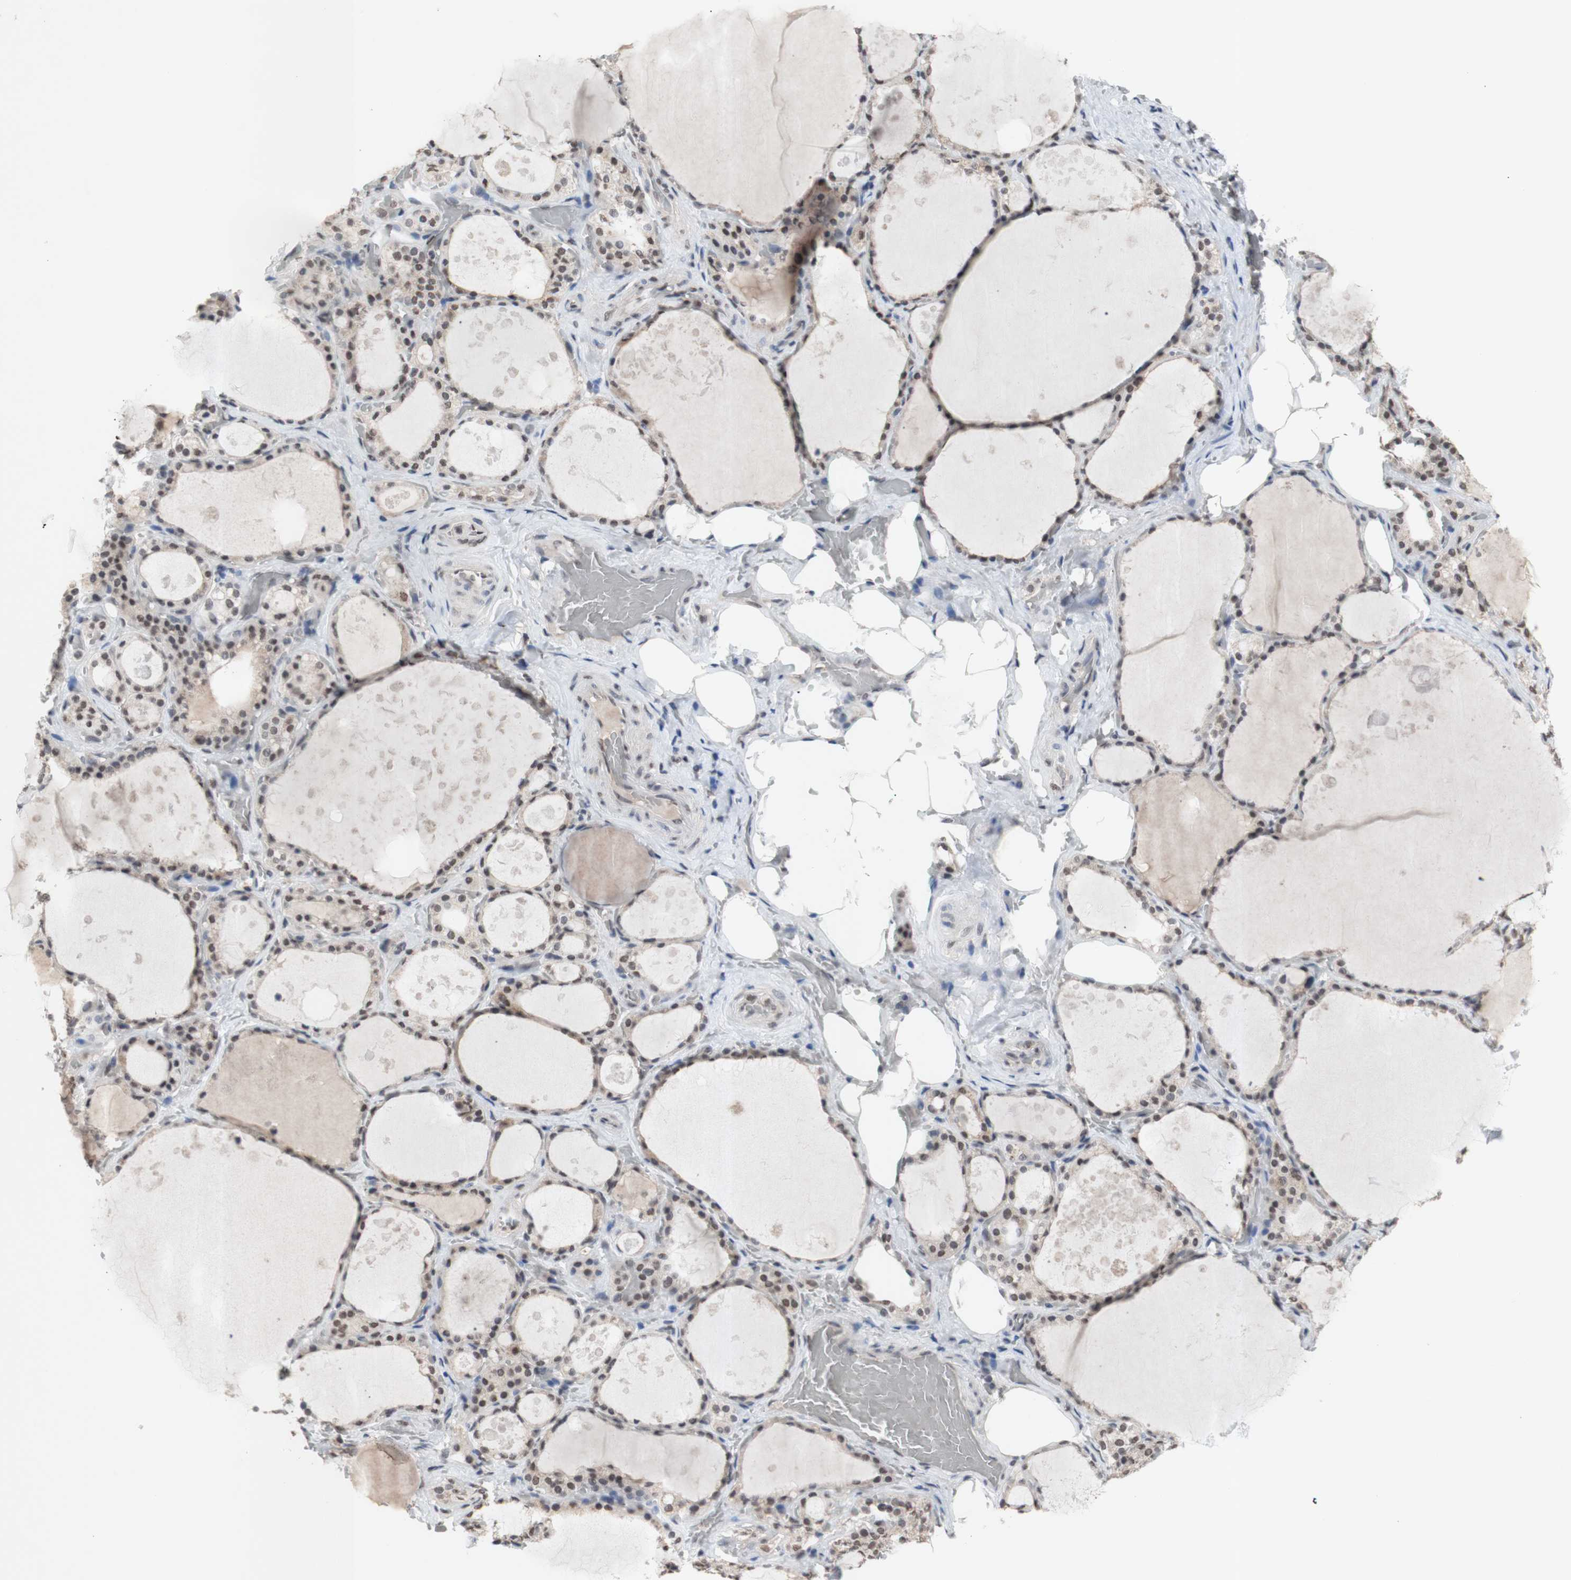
{"staining": {"intensity": "moderate", "quantity": ">75%", "location": "nuclear"}, "tissue": "thyroid gland", "cell_type": "Glandular cells", "image_type": "normal", "snomed": [{"axis": "morphology", "description": "Normal tissue, NOS"}, {"axis": "topography", "description": "Thyroid gland"}], "caption": "Benign thyroid gland exhibits moderate nuclear staining in approximately >75% of glandular cells, visualized by immunohistochemistry.", "gene": "SFPQ", "patient": {"sex": "male", "age": 61}}